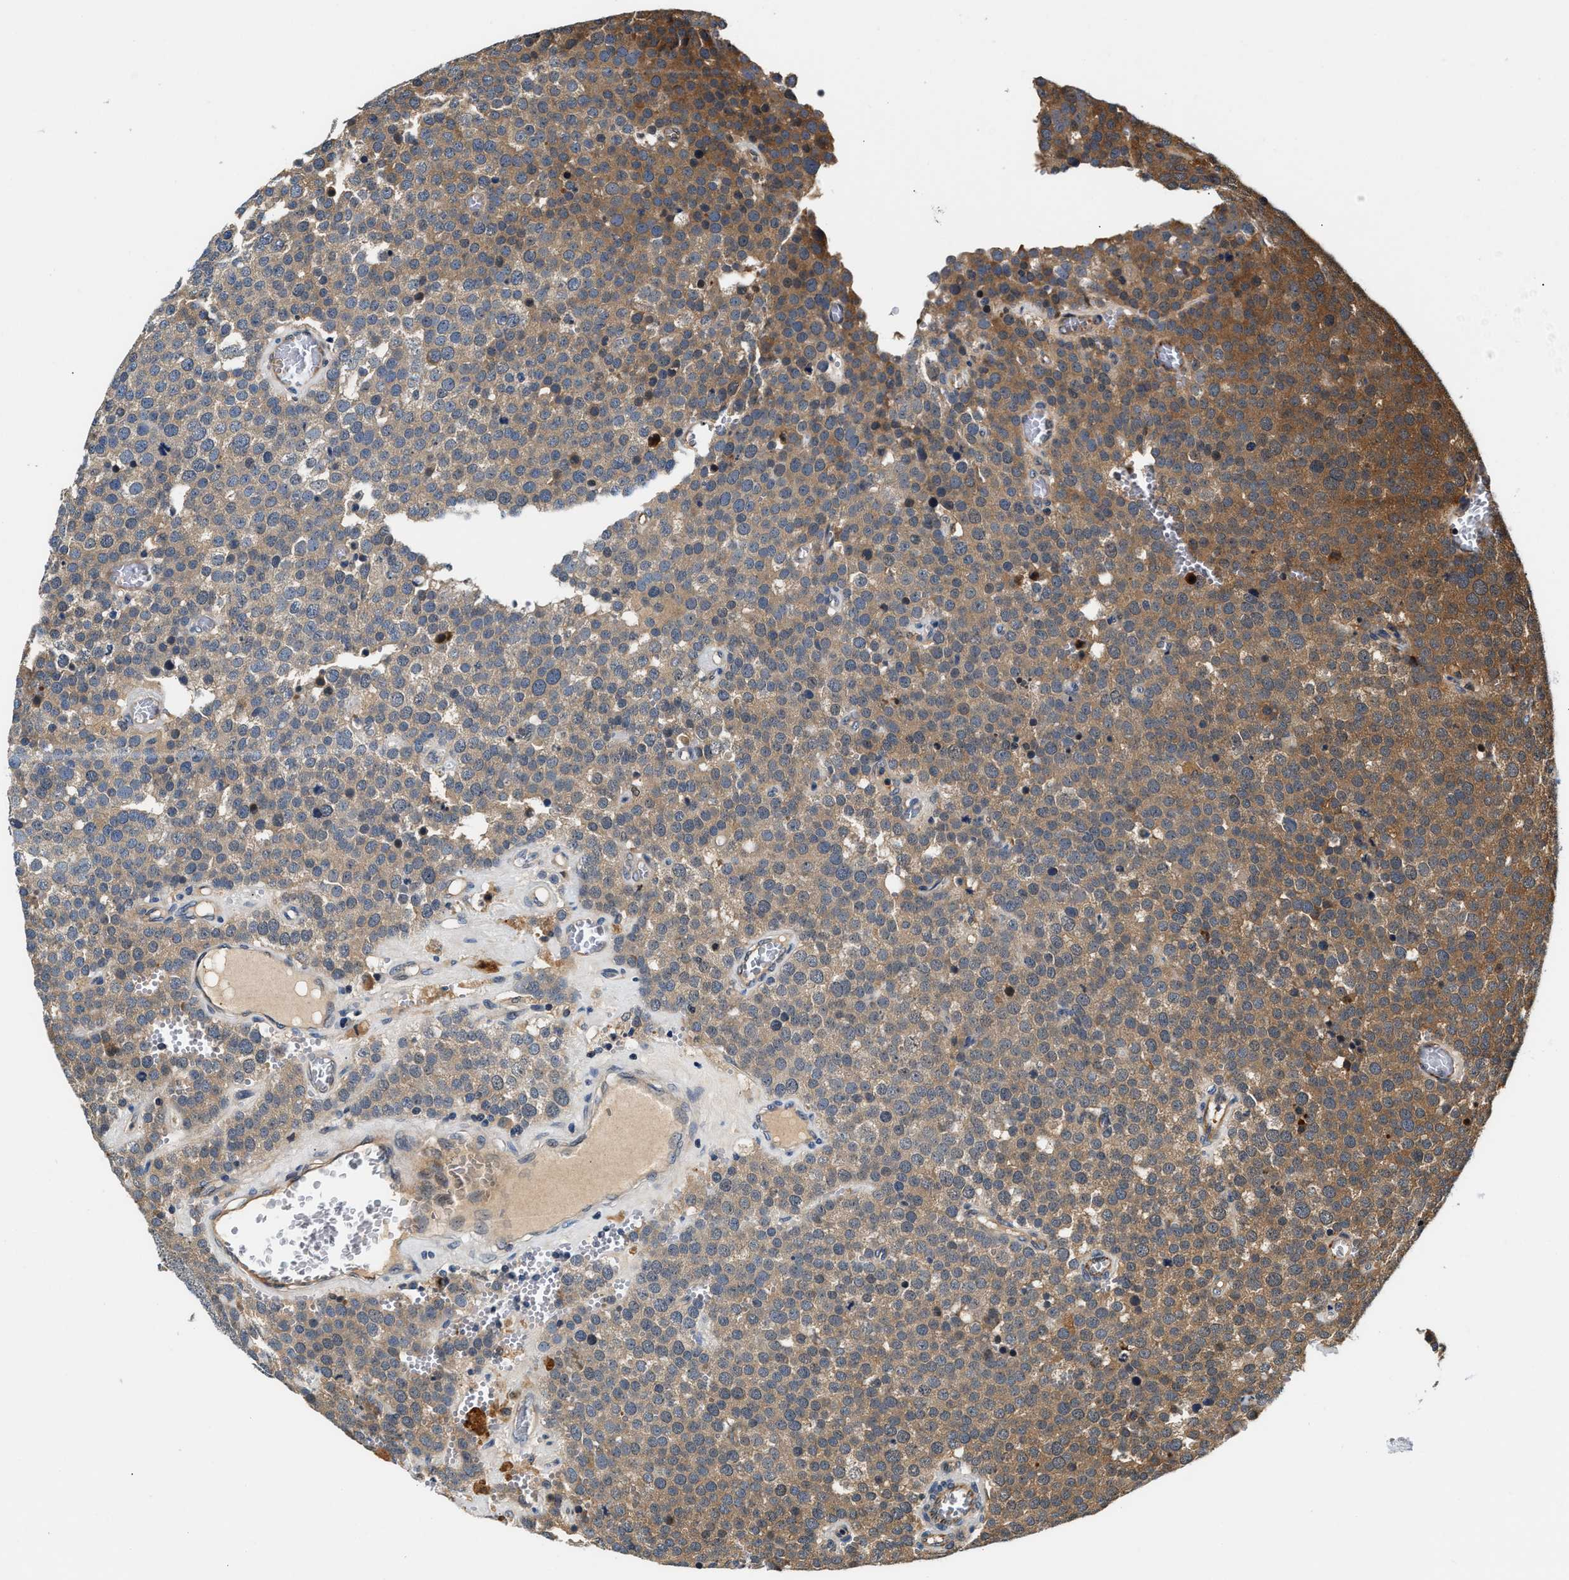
{"staining": {"intensity": "moderate", "quantity": ">75%", "location": "cytoplasmic/membranous"}, "tissue": "testis cancer", "cell_type": "Tumor cells", "image_type": "cancer", "snomed": [{"axis": "morphology", "description": "Normal tissue, NOS"}, {"axis": "morphology", "description": "Seminoma, NOS"}, {"axis": "topography", "description": "Testis"}], "caption": "Protein staining reveals moderate cytoplasmic/membranous positivity in about >75% of tumor cells in seminoma (testis).", "gene": "TUT7", "patient": {"sex": "male", "age": 71}}